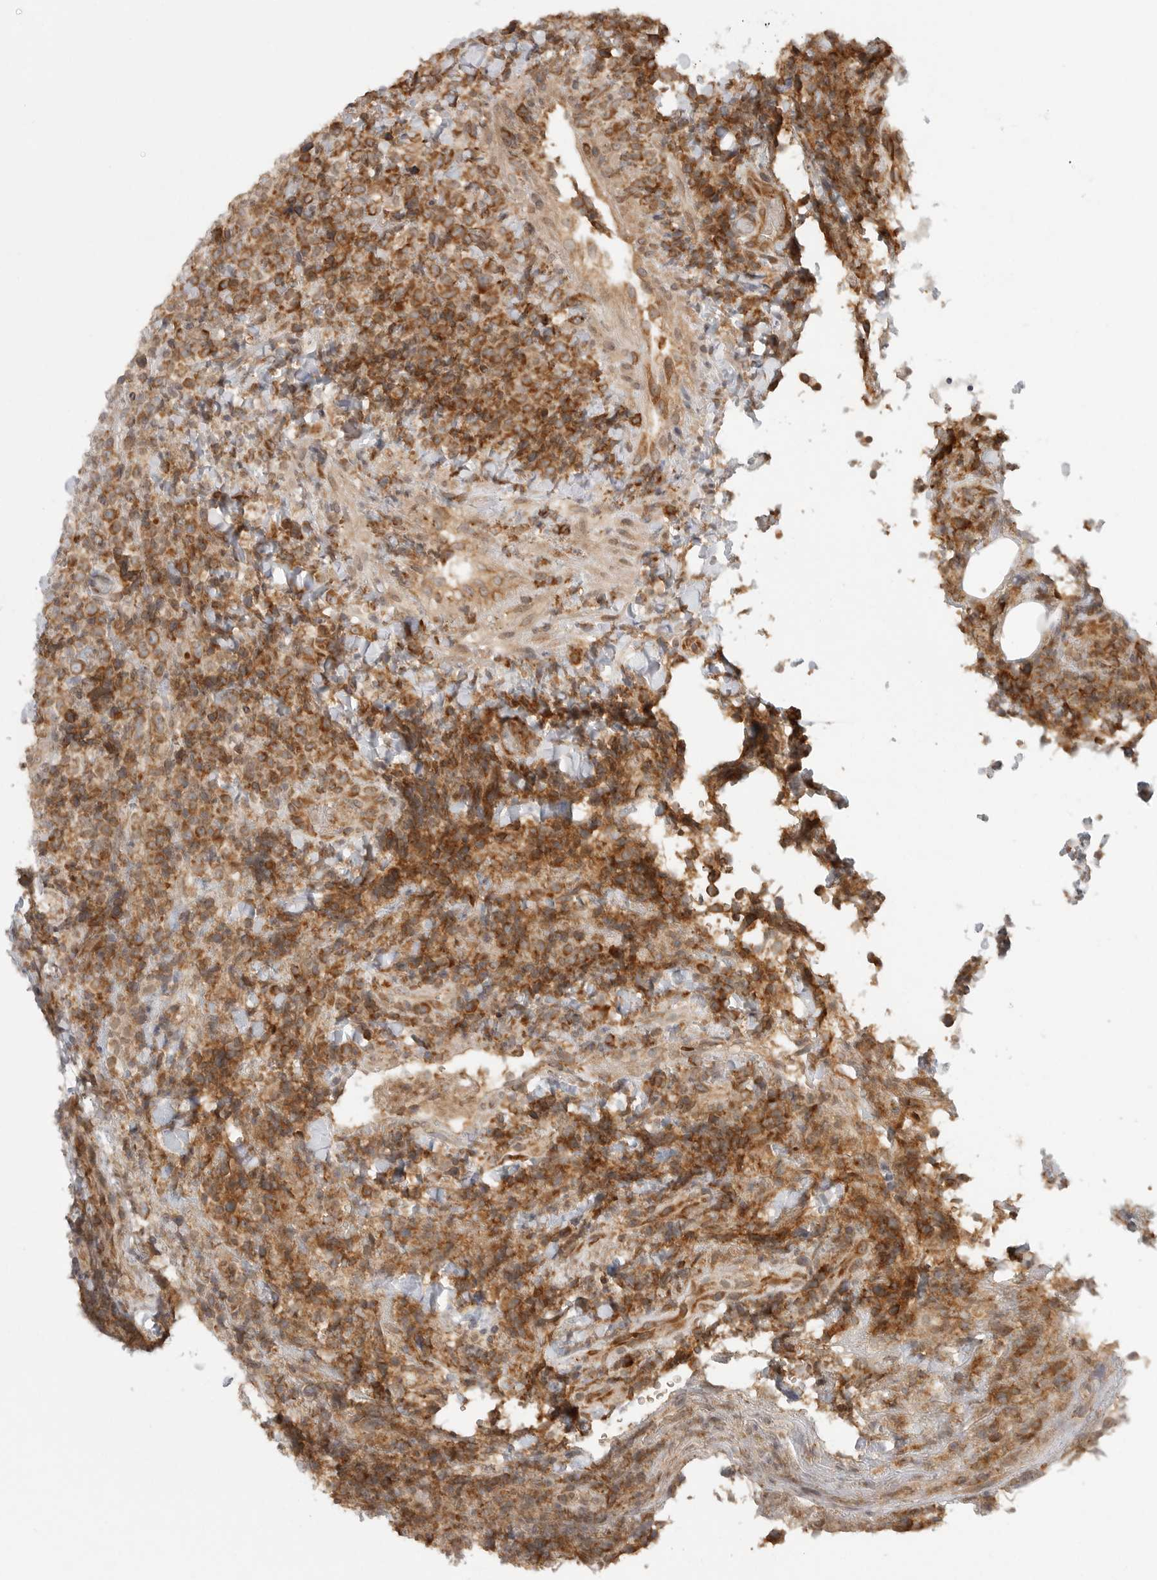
{"staining": {"intensity": "moderate", "quantity": ">75%", "location": "cytoplasmic/membranous"}, "tissue": "lymphoma", "cell_type": "Tumor cells", "image_type": "cancer", "snomed": [{"axis": "morphology", "description": "Malignant lymphoma, non-Hodgkin's type, High grade"}, {"axis": "topography", "description": "Lymph node"}], "caption": "This is an image of immunohistochemistry staining of high-grade malignant lymphoma, non-Hodgkin's type, which shows moderate positivity in the cytoplasmic/membranous of tumor cells.", "gene": "CERS2", "patient": {"sex": "male", "age": 13}}